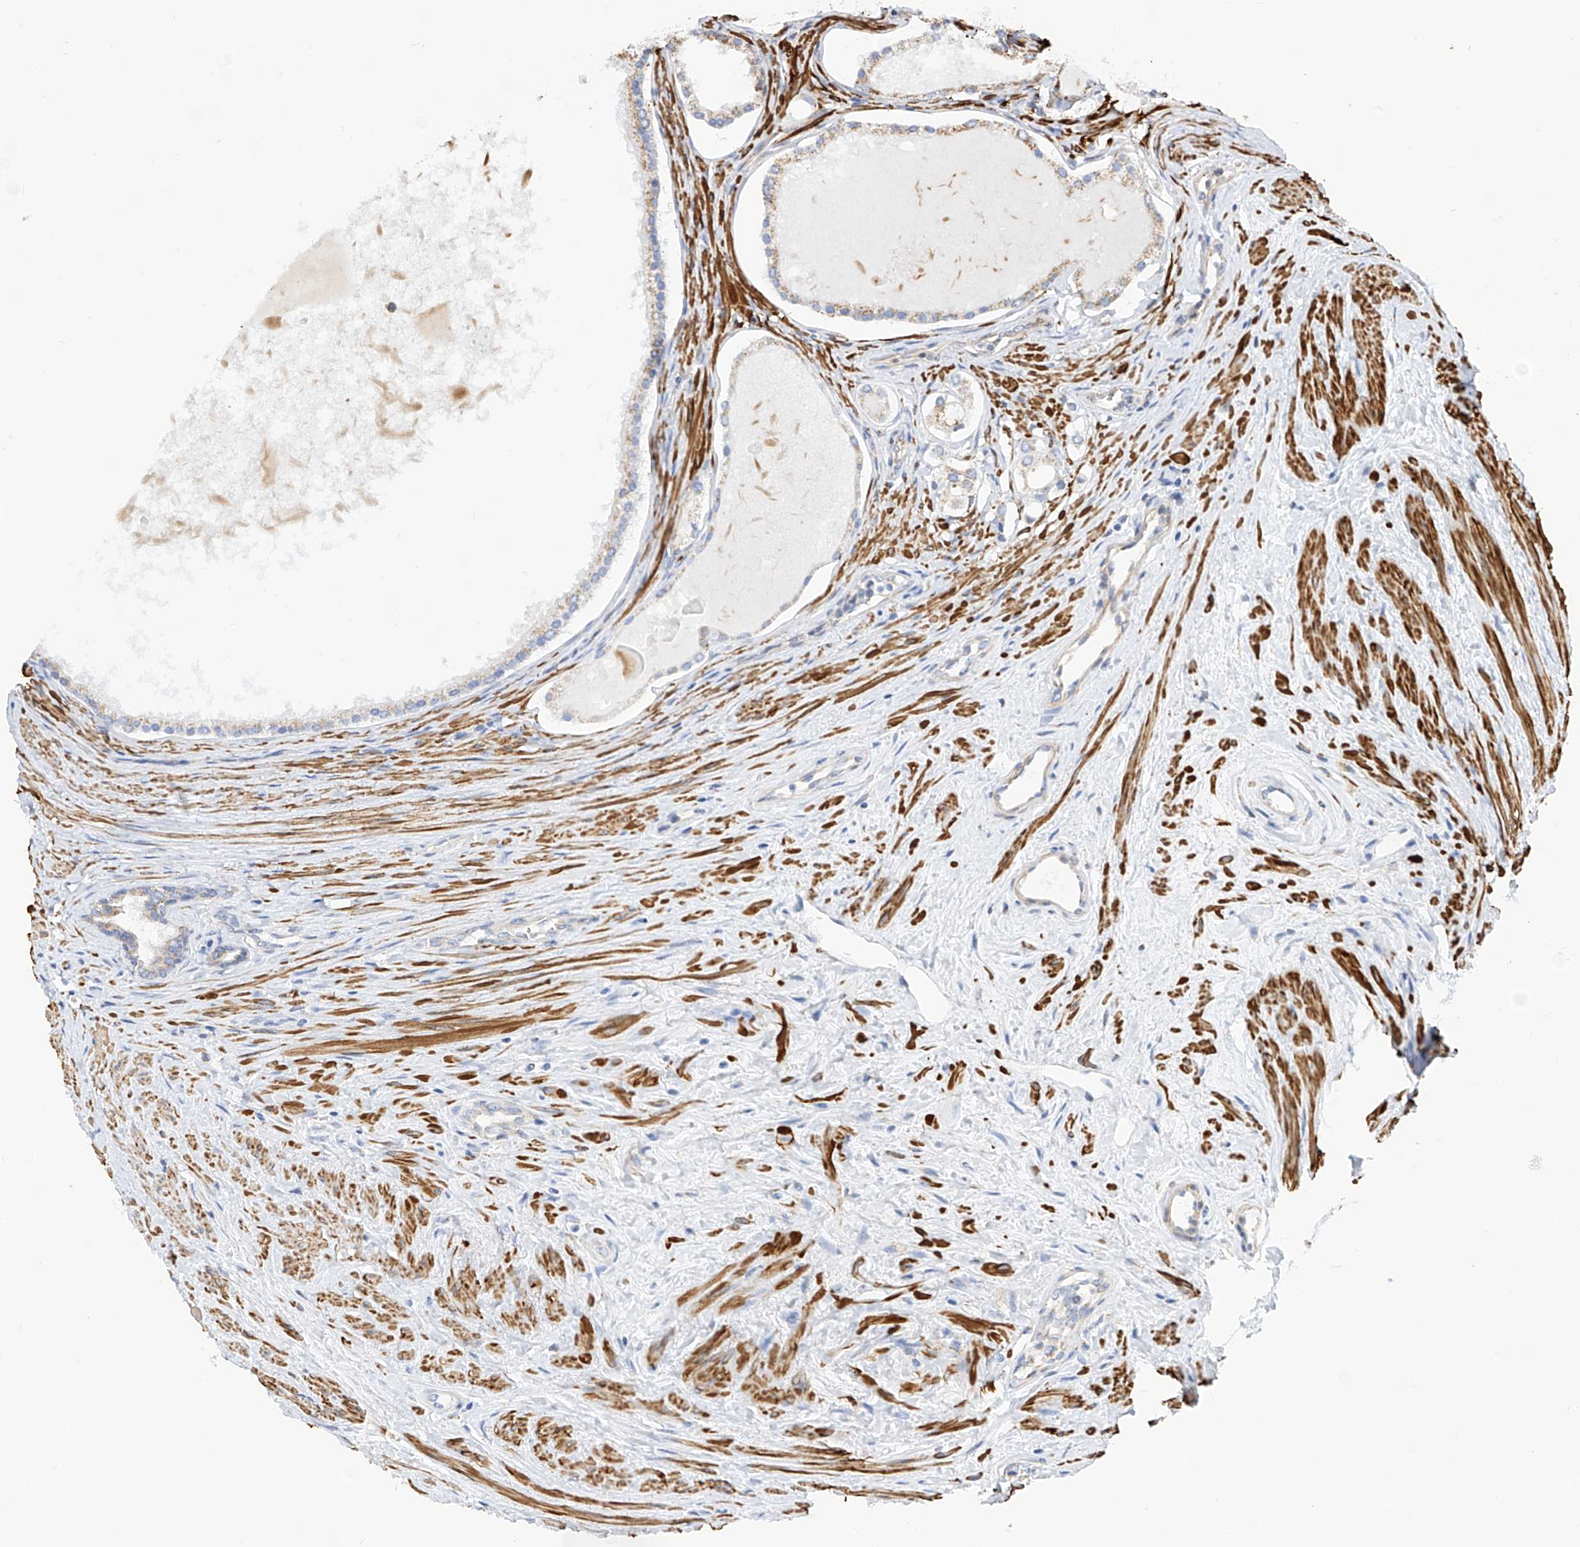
{"staining": {"intensity": "weak", "quantity": ">75%", "location": "cytoplasmic/membranous"}, "tissue": "prostate cancer", "cell_type": "Tumor cells", "image_type": "cancer", "snomed": [{"axis": "morphology", "description": "Adenocarcinoma, High grade"}, {"axis": "topography", "description": "Prostate"}], "caption": "High-magnification brightfield microscopy of prostate cancer (adenocarcinoma (high-grade)) stained with DAB (brown) and counterstained with hematoxylin (blue). tumor cells exhibit weak cytoplasmic/membranous expression is appreciated in about>75% of cells.", "gene": "TTLL8", "patient": {"sex": "male", "age": 68}}